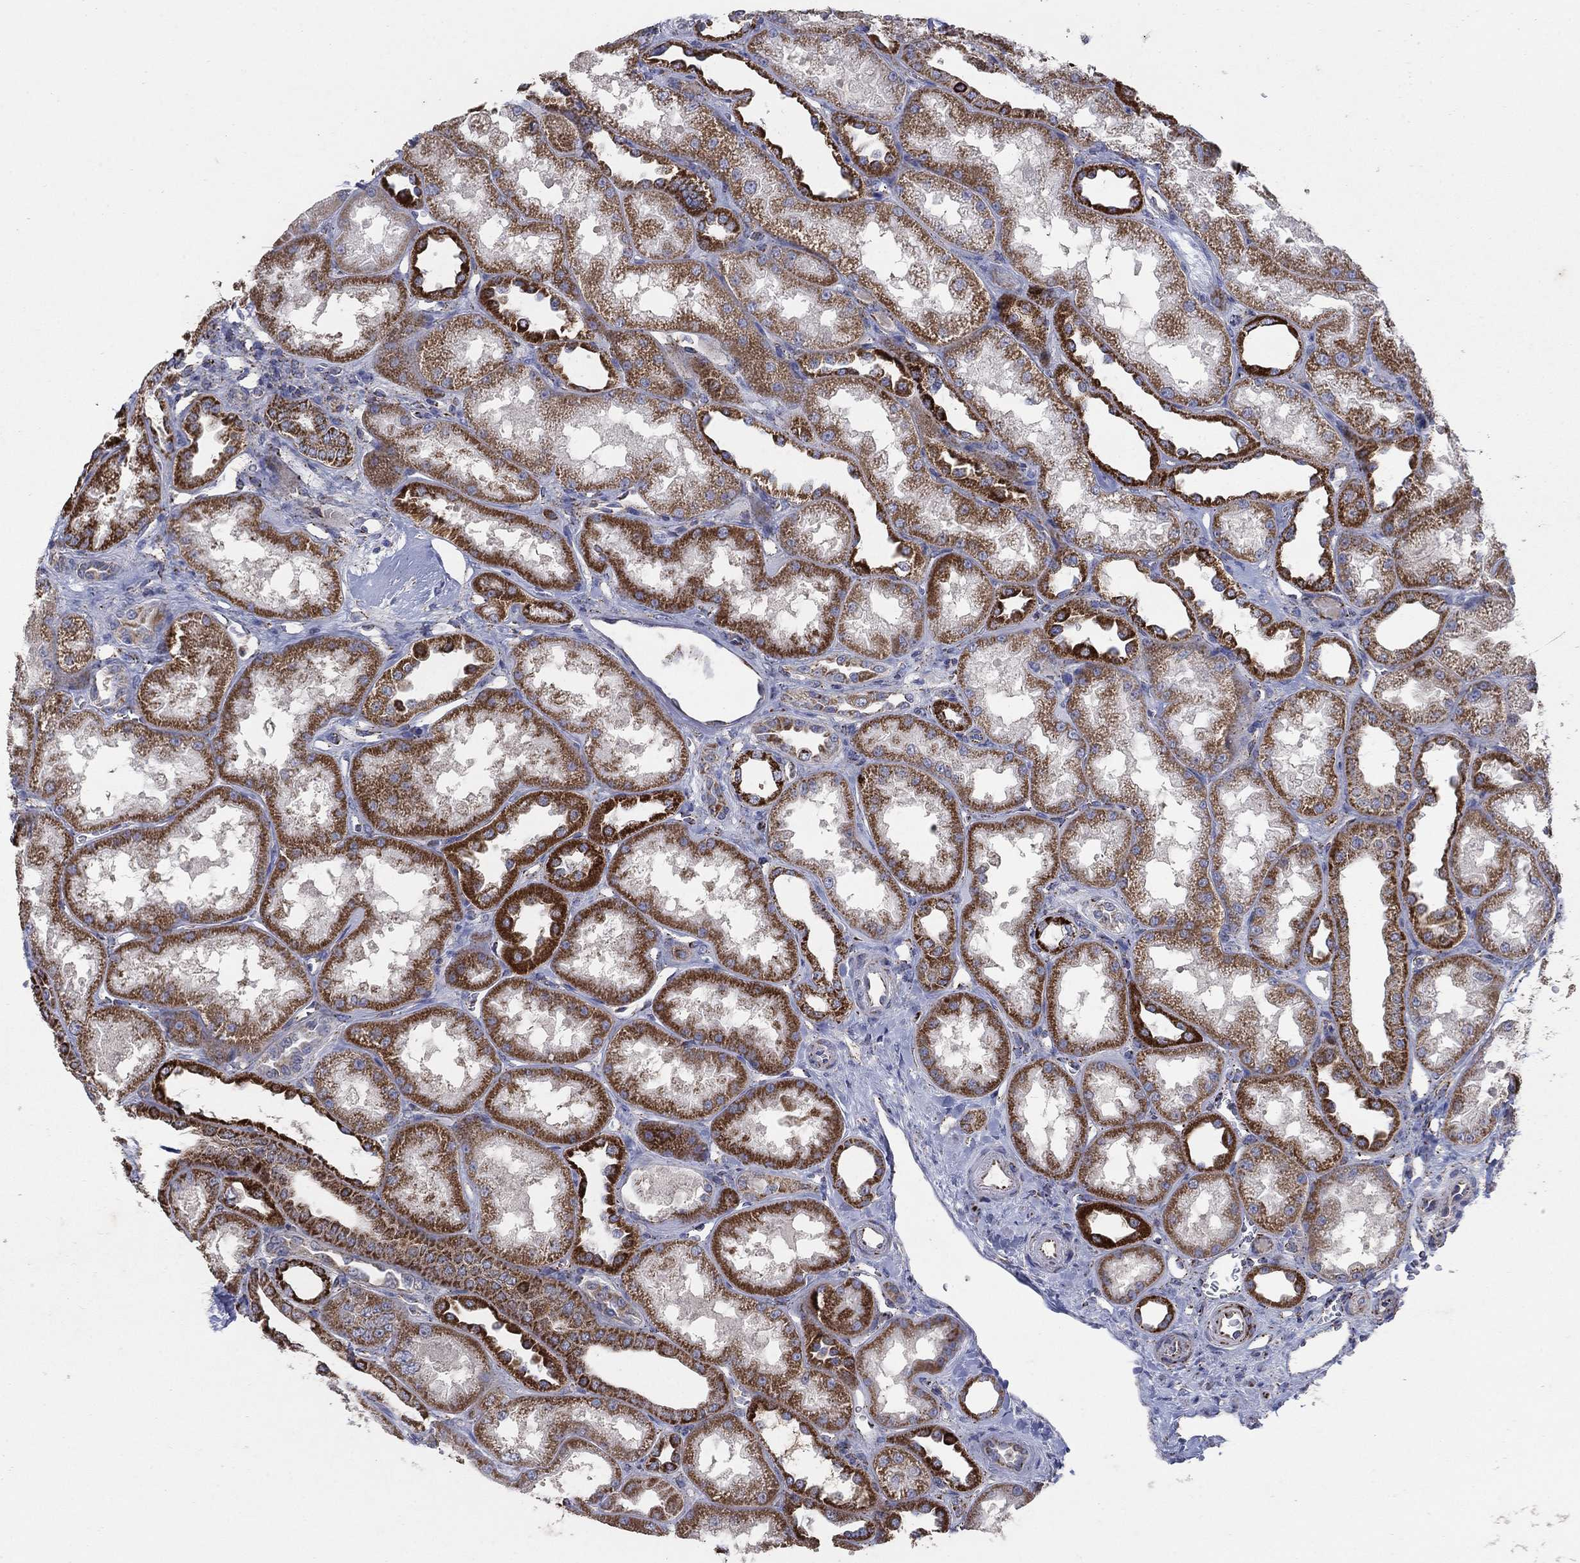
{"staining": {"intensity": "strong", "quantity": "<25%", "location": "cytoplasmic/membranous"}, "tissue": "kidney", "cell_type": "Cells in glomeruli", "image_type": "normal", "snomed": [{"axis": "morphology", "description": "Normal tissue, NOS"}, {"axis": "topography", "description": "Kidney"}], "caption": "A micrograph of kidney stained for a protein shows strong cytoplasmic/membranous brown staining in cells in glomeruli. The protein is stained brown, and the nuclei are stained in blue (DAB (3,3'-diaminobenzidine) IHC with brightfield microscopy, high magnification).", "gene": "PNPLA2", "patient": {"sex": "male", "age": 61}}